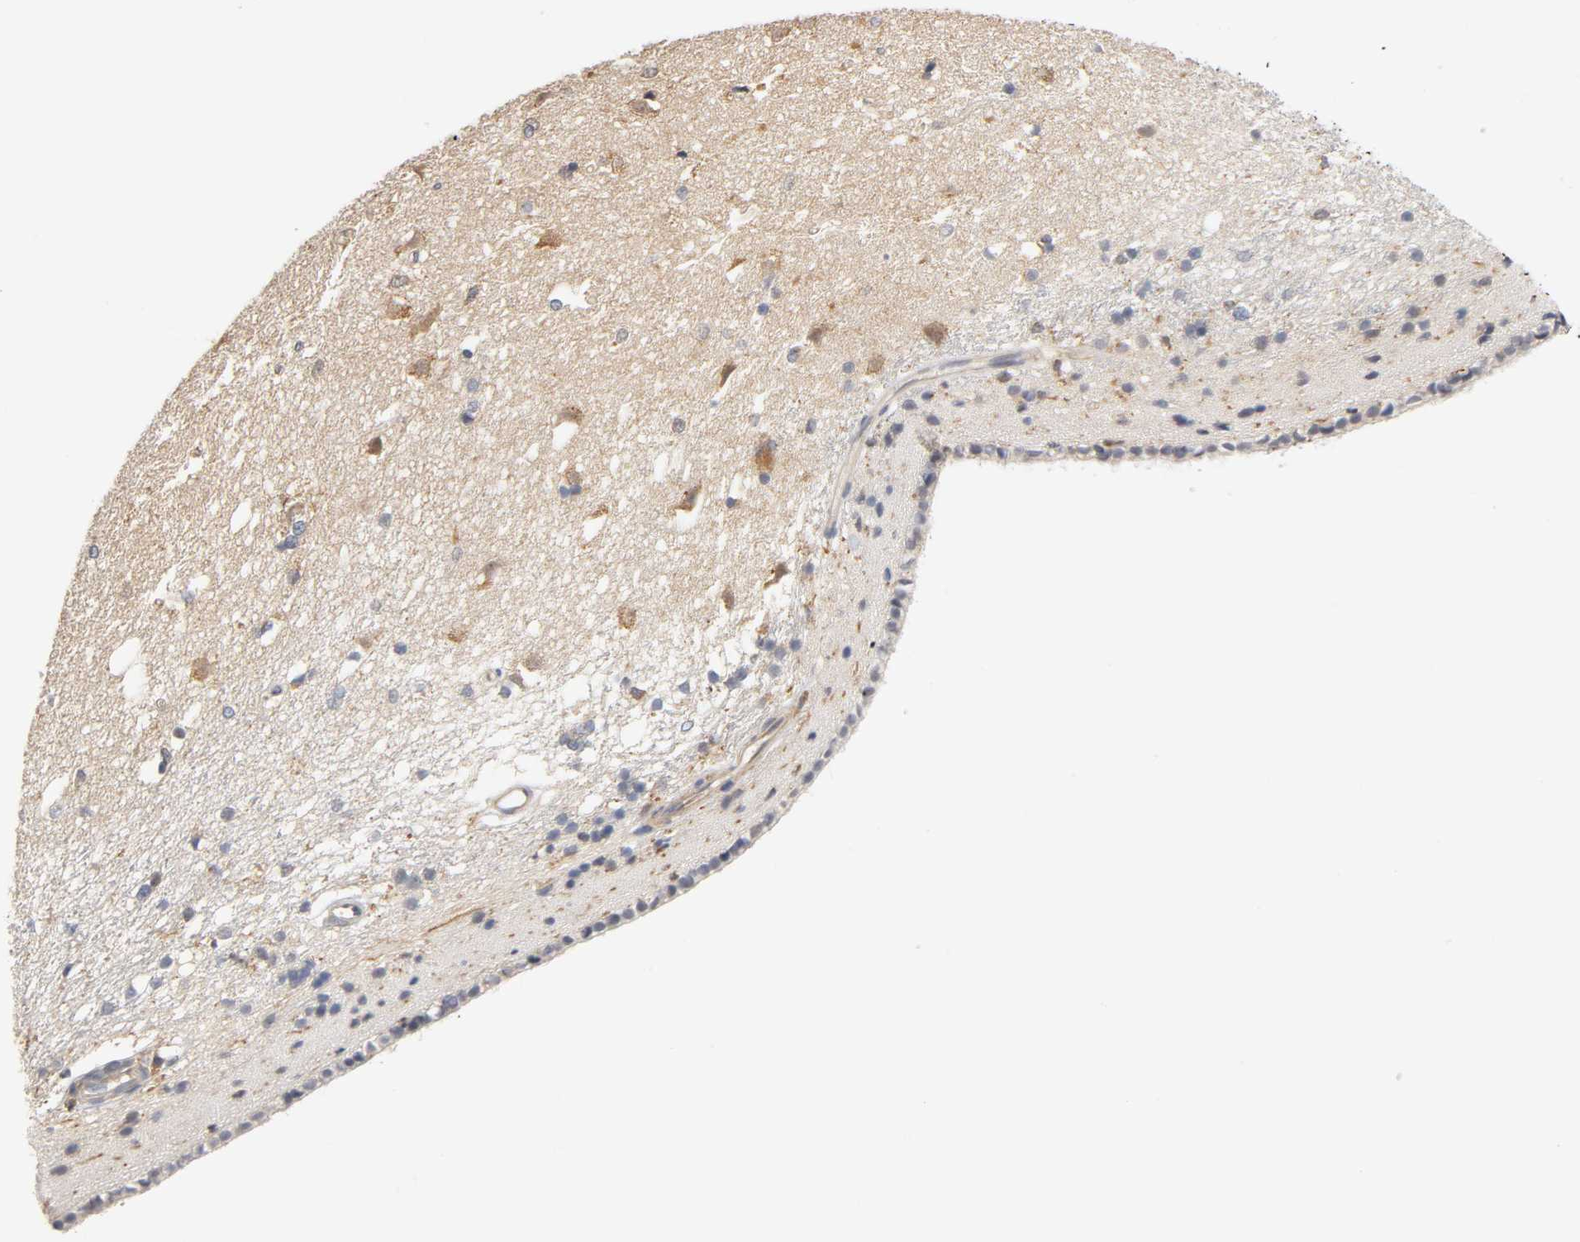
{"staining": {"intensity": "moderate", "quantity": "<25%", "location": "cytoplasmic/membranous"}, "tissue": "caudate", "cell_type": "Glial cells", "image_type": "normal", "snomed": [{"axis": "morphology", "description": "Normal tissue, NOS"}, {"axis": "topography", "description": "Lateral ventricle wall"}], "caption": "This is a photomicrograph of immunohistochemistry (IHC) staining of benign caudate, which shows moderate expression in the cytoplasmic/membranous of glial cells.", "gene": "ACTR2", "patient": {"sex": "female", "age": 19}}